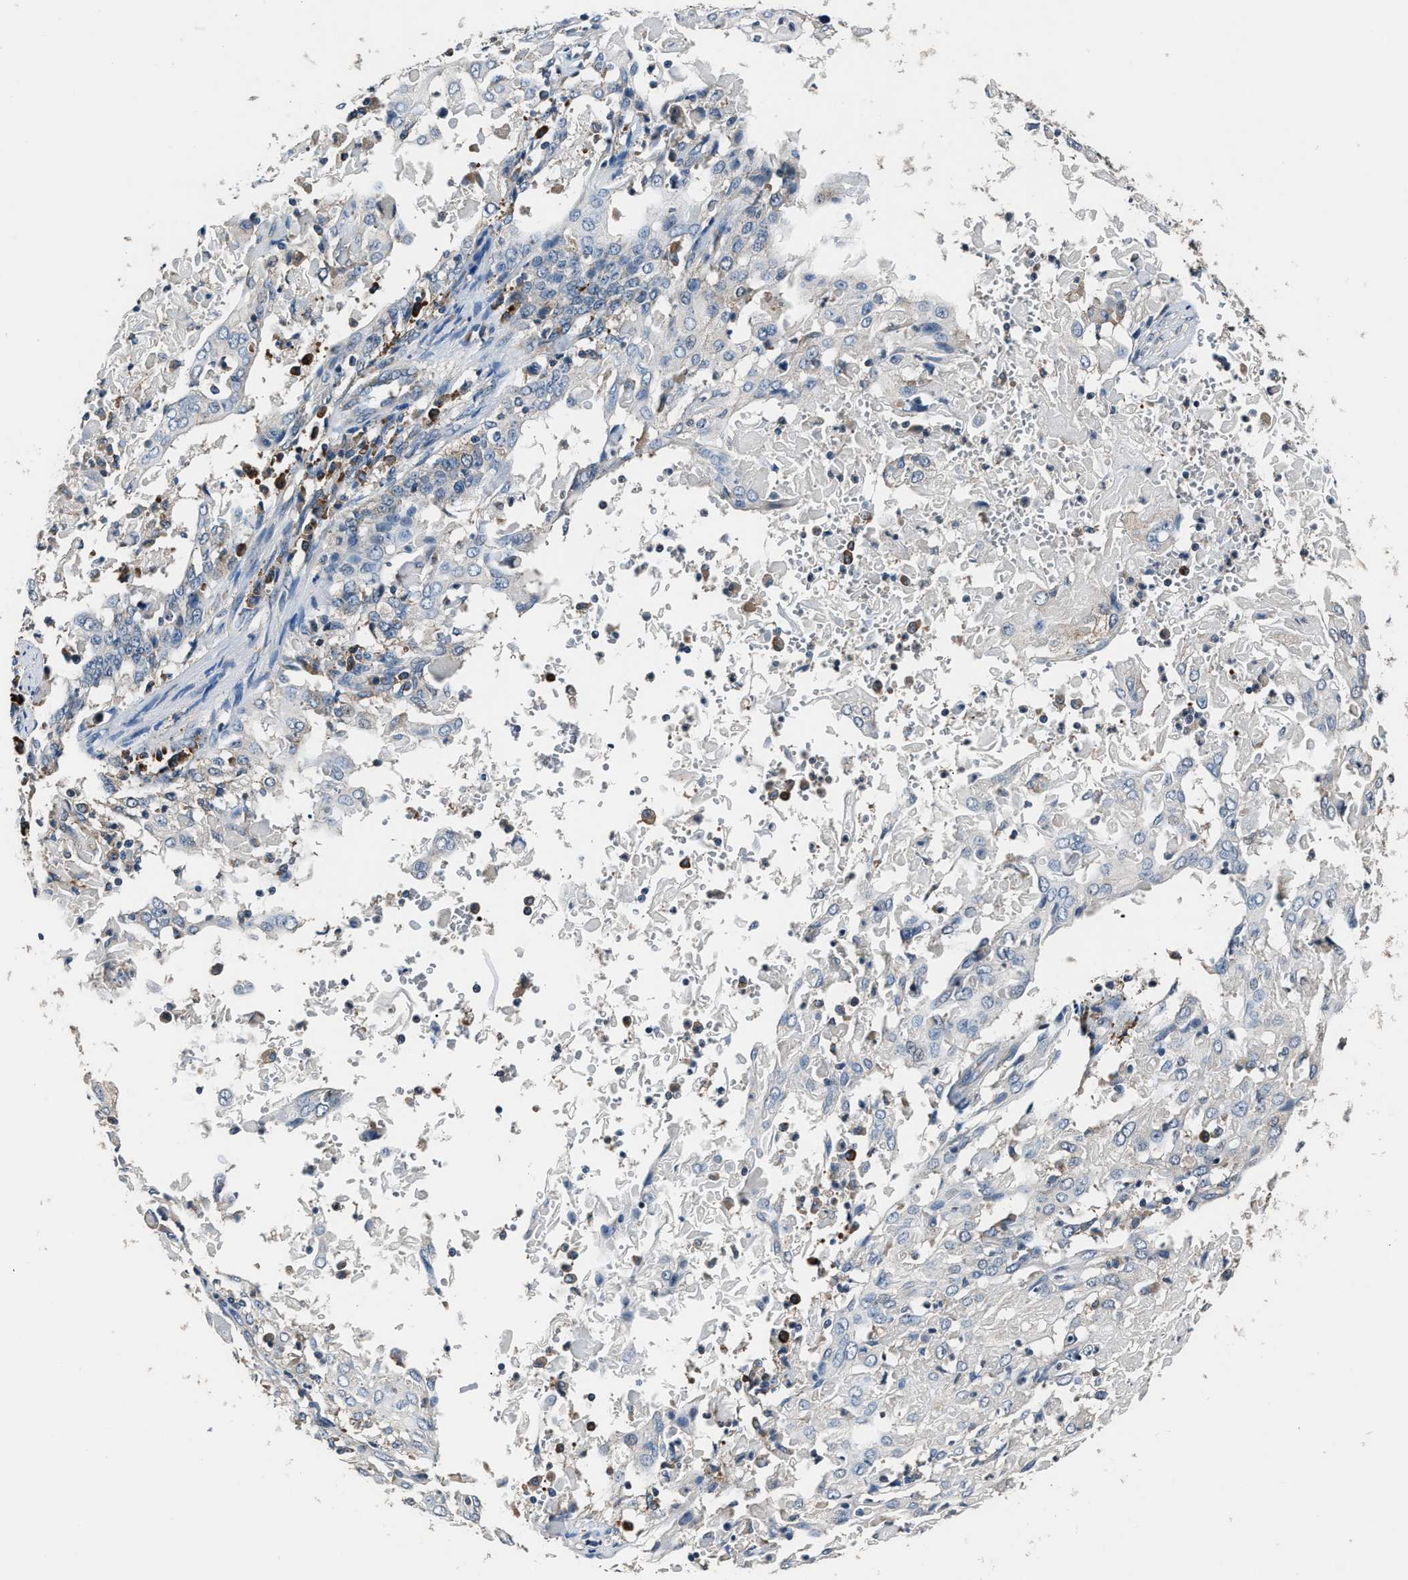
{"staining": {"intensity": "negative", "quantity": "none", "location": "none"}, "tissue": "cervical cancer", "cell_type": "Tumor cells", "image_type": "cancer", "snomed": [{"axis": "morphology", "description": "Squamous cell carcinoma, NOS"}, {"axis": "topography", "description": "Cervix"}], "caption": "Tumor cells show no significant positivity in cervical squamous cell carcinoma. The staining was performed using DAB (3,3'-diaminobenzidine) to visualize the protein expression in brown, while the nuclei were stained in blue with hematoxylin (Magnification: 20x).", "gene": "IMPDH2", "patient": {"sex": "female", "age": 39}}